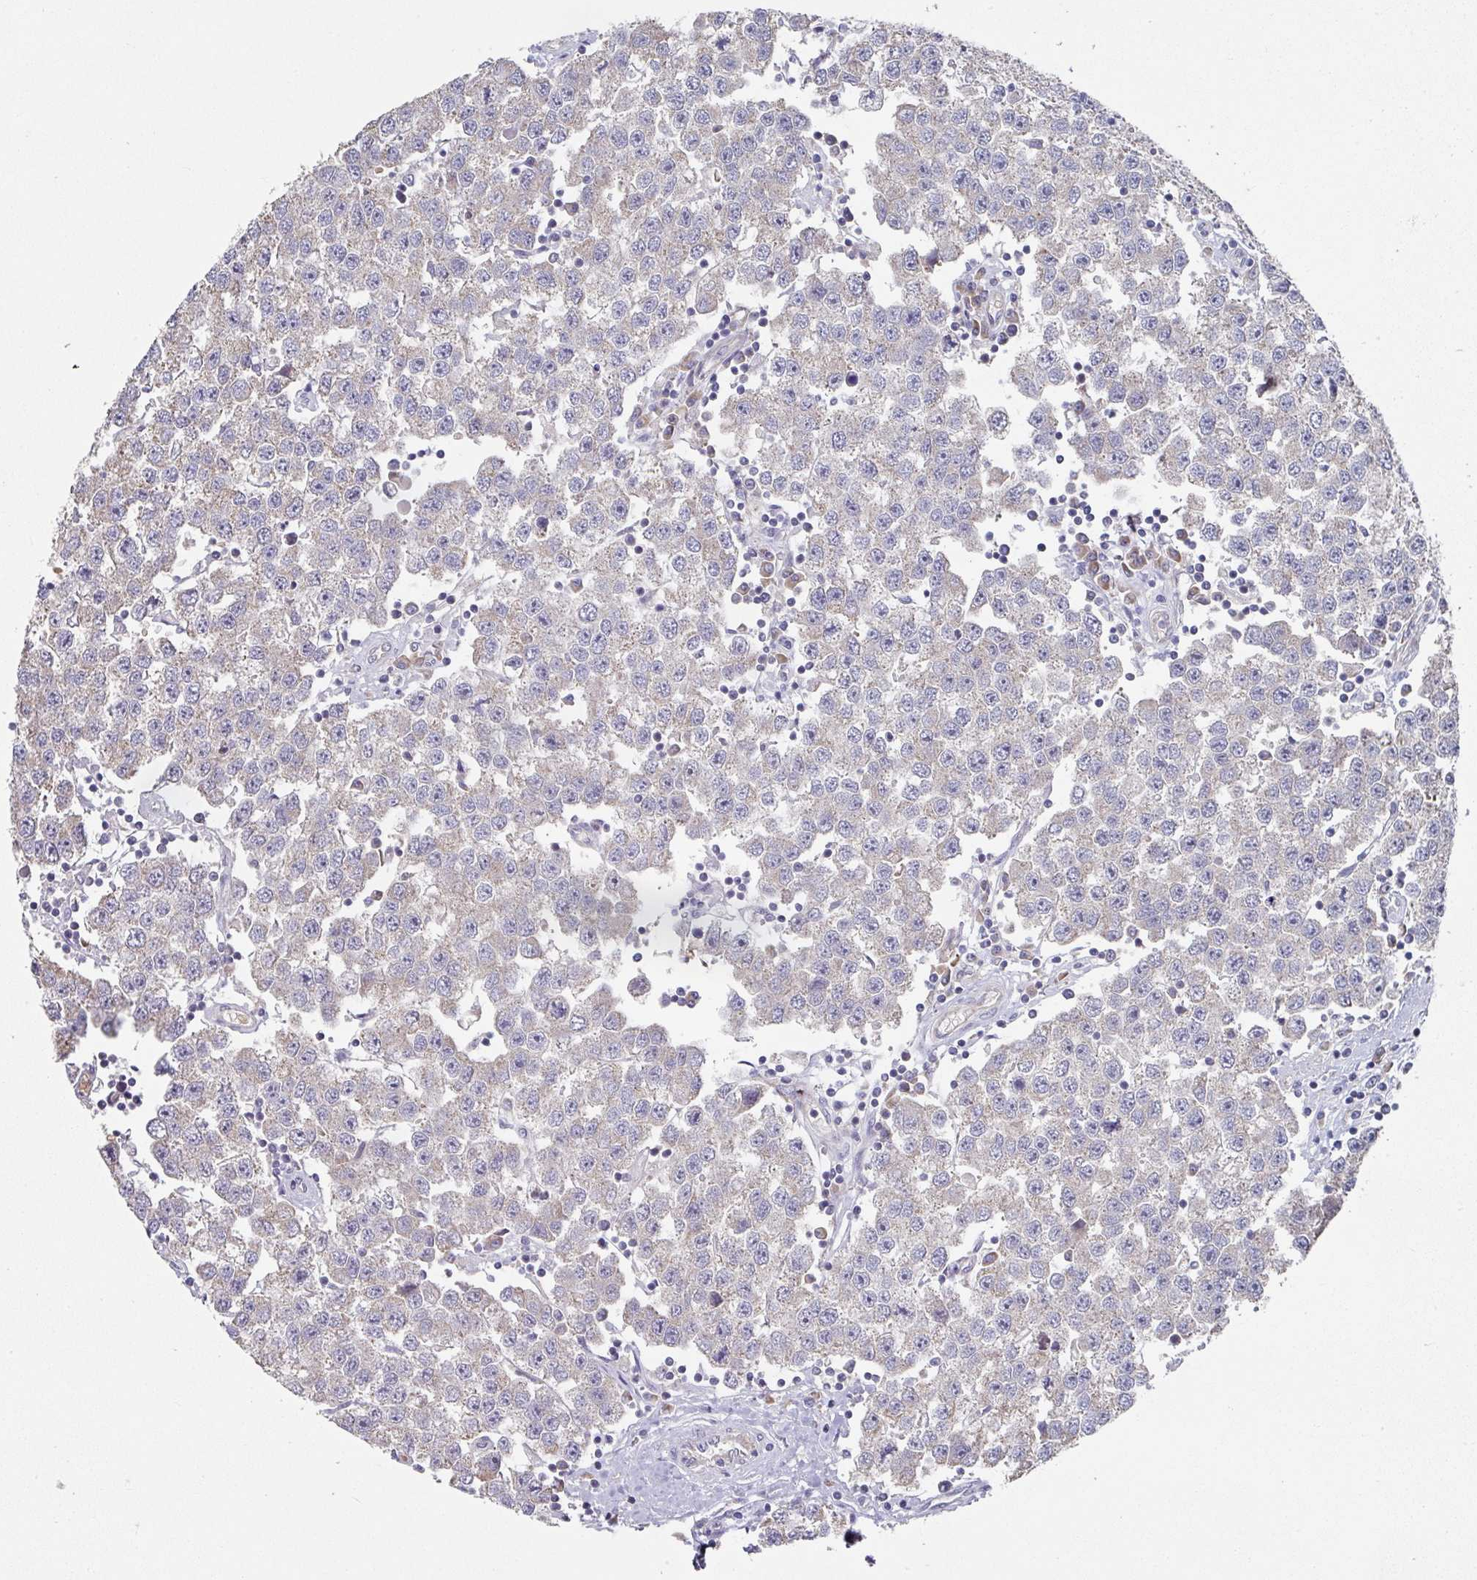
{"staining": {"intensity": "negative", "quantity": "none", "location": "none"}, "tissue": "testis cancer", "cell_type": "Tumor cells", "image_type": "cancer", "snomed": [{"axis": "morphology", "description": "Seminoma, NOS"}, {"axis": "topography", "description": "Testis"}], "caption": "Testis cancer stained for a protein using IHC reveals no expression tumor cells.", "gene": "PYROXD2", "patient": {"sex": "male", "age": 34}}